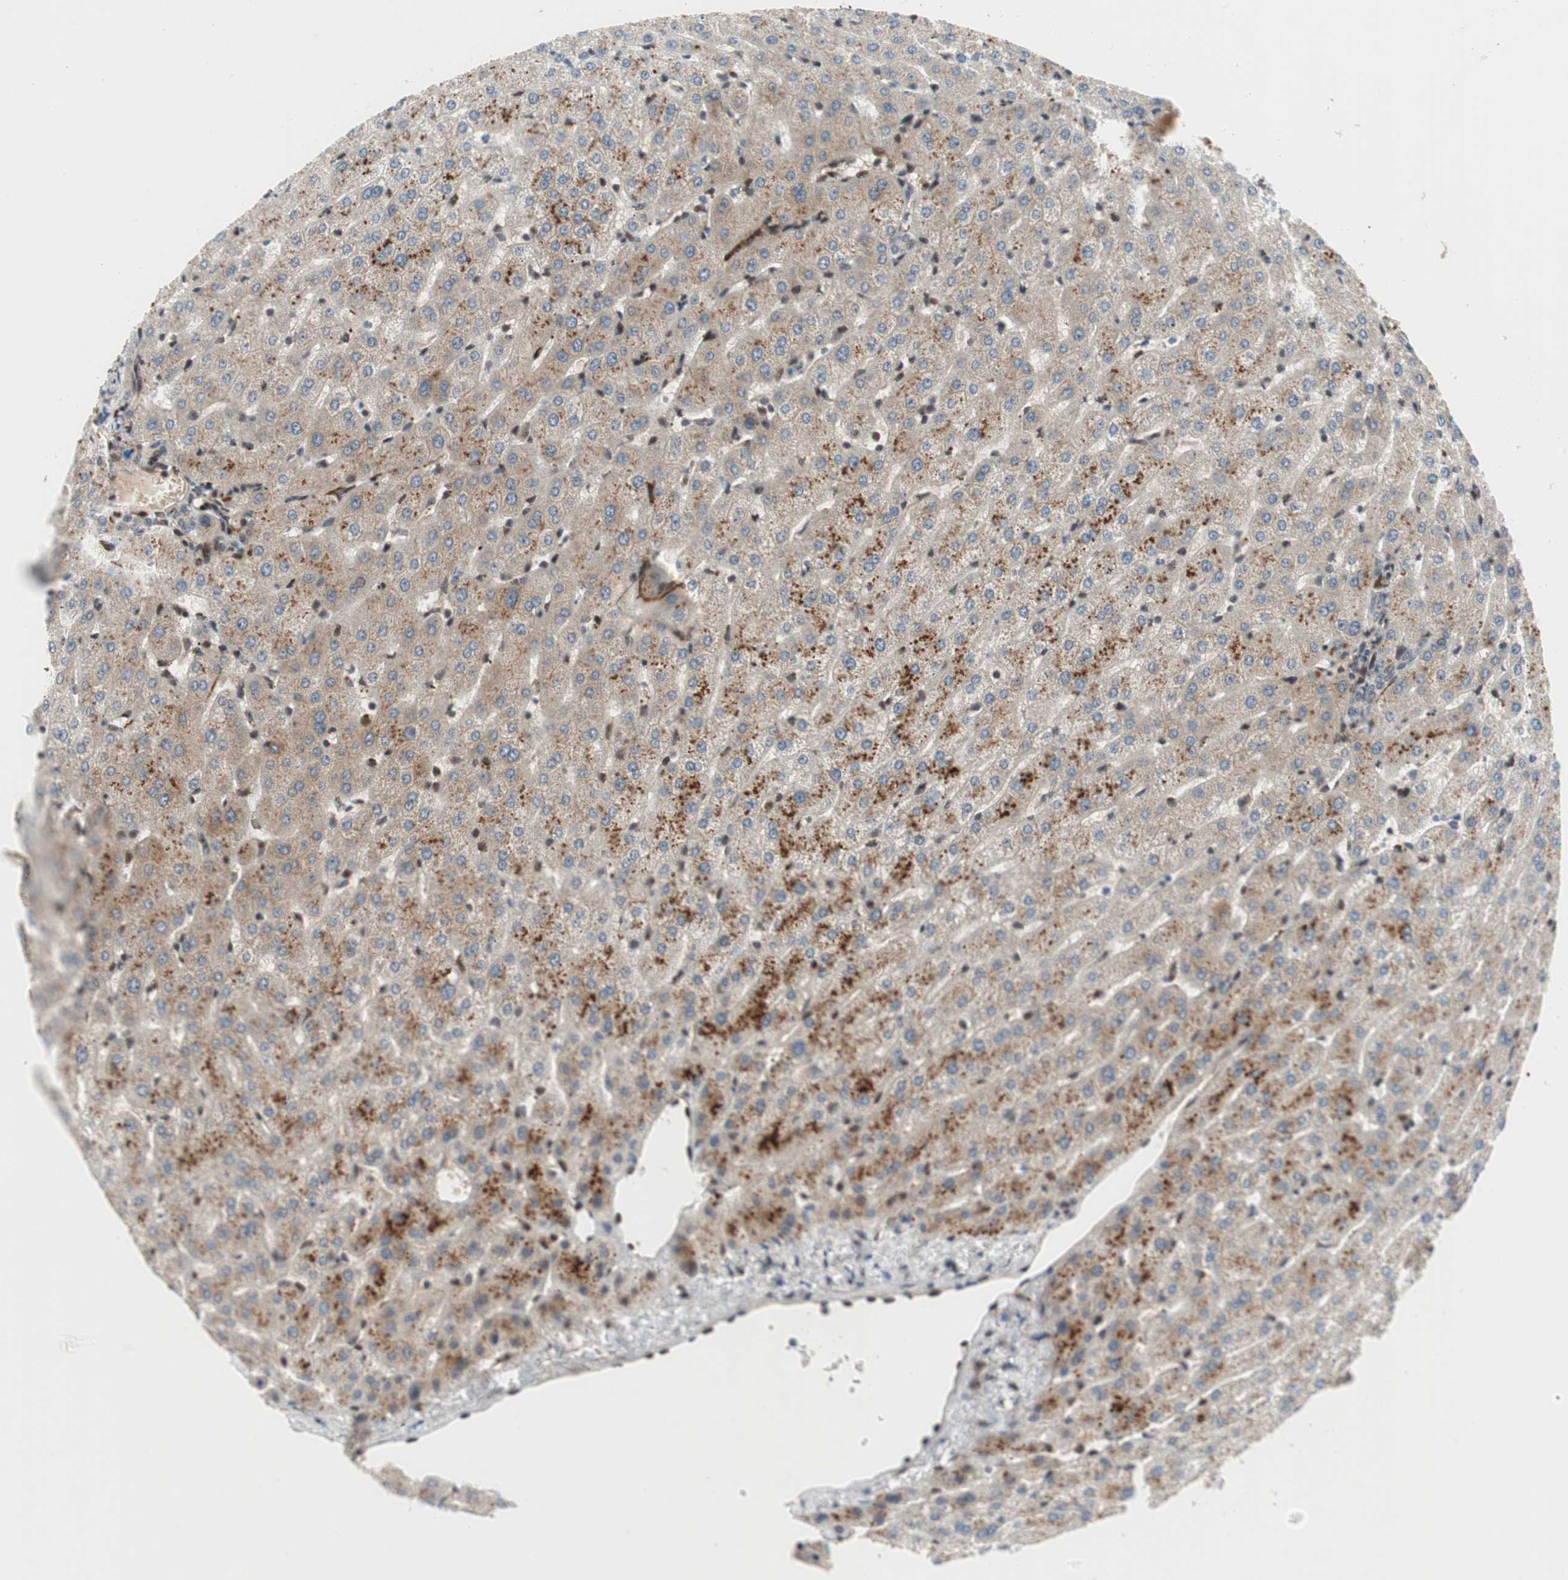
{"staining": {"intensity": "negative", "quantity": "none", "location": "none"}, "tissue": "liver", "cell_type": "Cholangiocytes", "image_type": "normal", "snomed": [{"axis": "morphology", "description": "Normal tissue, NOS"}, {"axis": "morphology", "description": "Fibrosis, NOS"}, {"axis": "topography", "description": "Liver"}], "caption": "Immunohistochemistry photomicrograph of unremarkable liver: human liver stained with DAB demonstrates no significant protein positivity in cholangiocytes. (Stains: DAB IHC with hematoxylin counter stain, Microscopy: brightfield microscopy at high magnification).", "gene": "TCF12", "patient": {"sex": "female", "age": 29}}